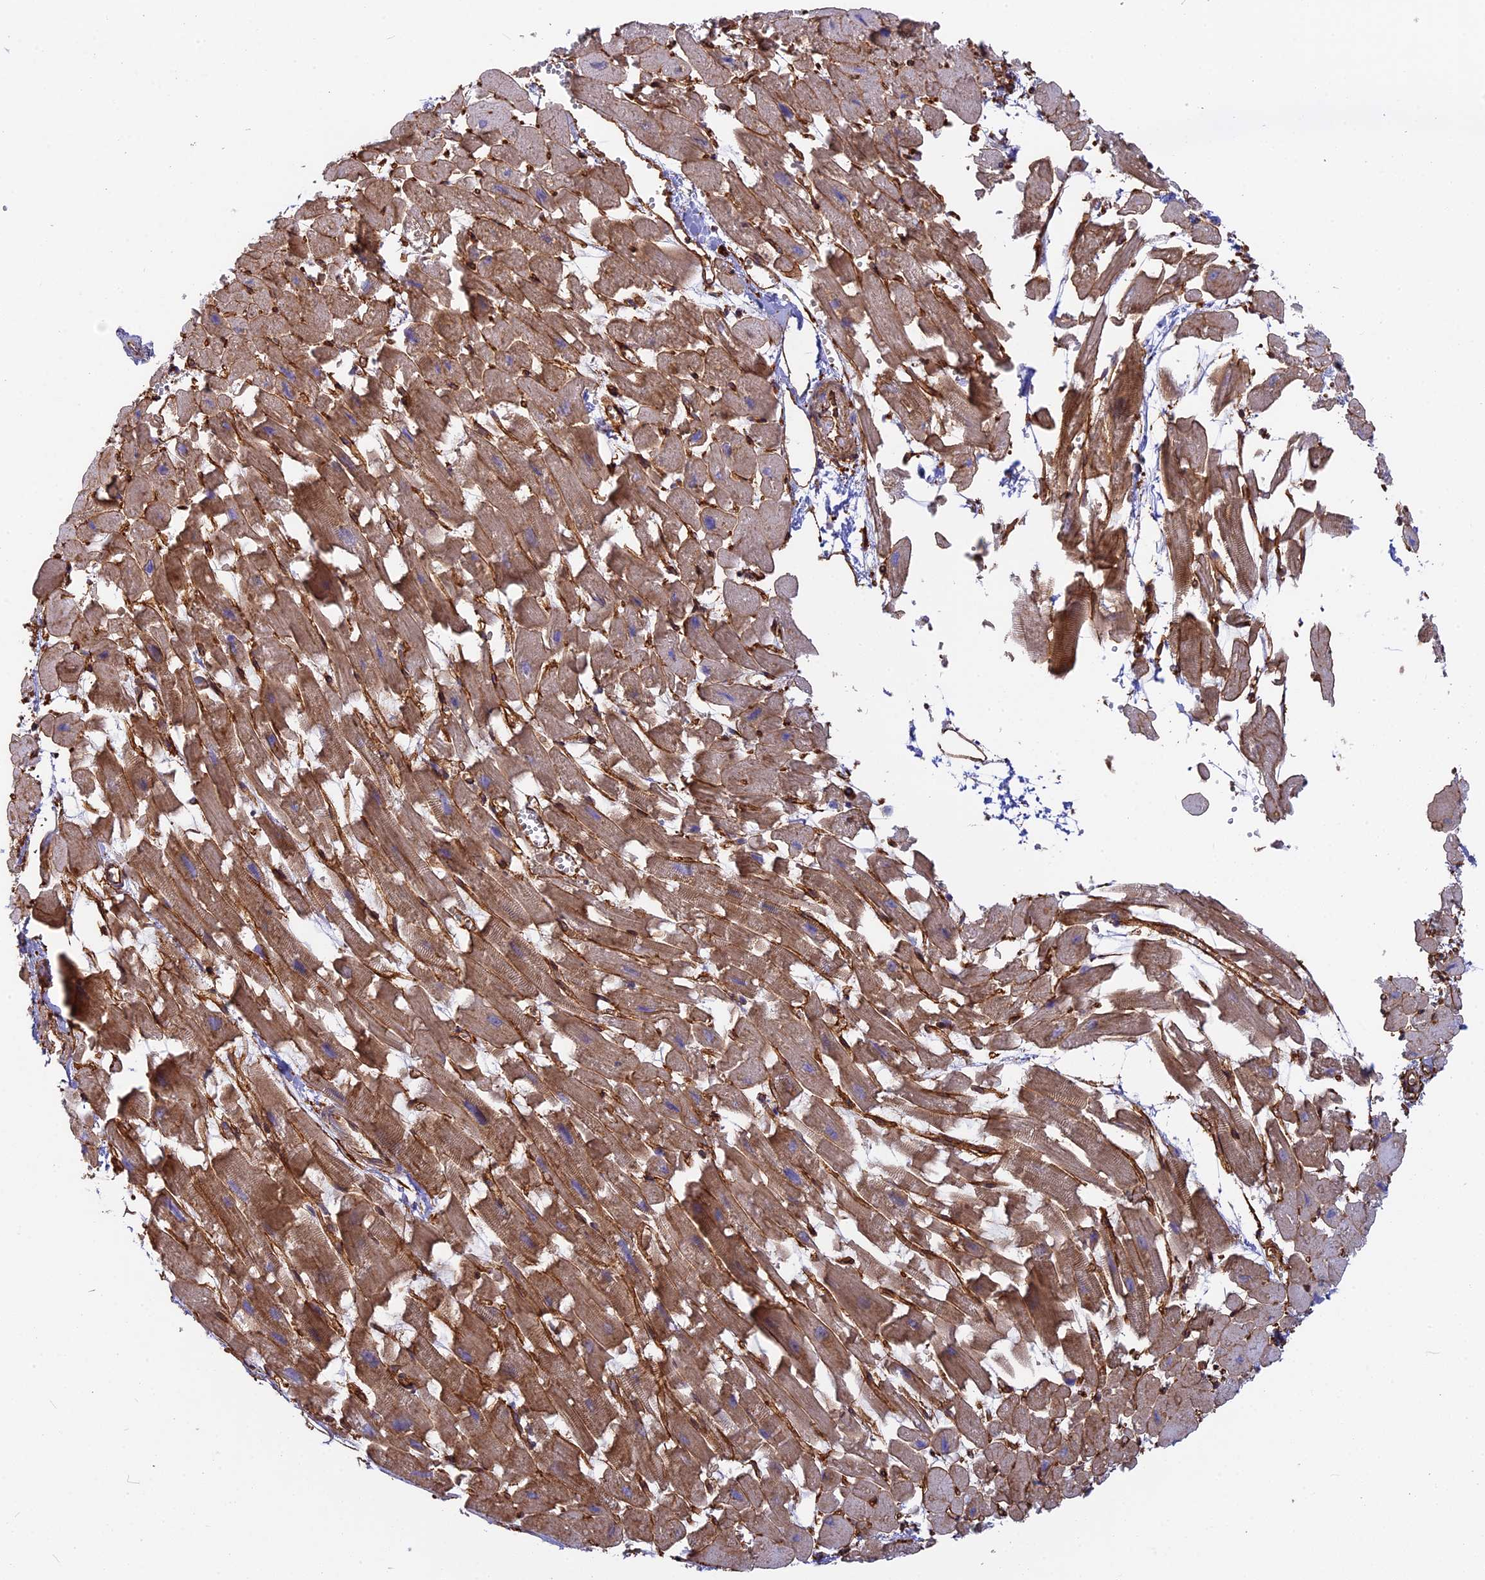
{"staining": {"intensity": "moderate", "quantity": ">75%", "location": "cytoplasmic/membranous"}, "tissue": "heart muscle", "cell_type": "Cardiomyocytes", "image_type": "normal", "snomed": [{"axis": "morphology", "description": "Normal tissue, NOS"}, {"axis": "topography", "description": "Heart"}], "caption": "This histopathology image reveals immunohistochemistry staining of unremarkable heart muscle, with medium moderate cytoplasmic/membranous staining in approximately >75% of cardiomyocytes.", "gene": "CNBD2", "patient": {"sex": "female", "age": 64}}